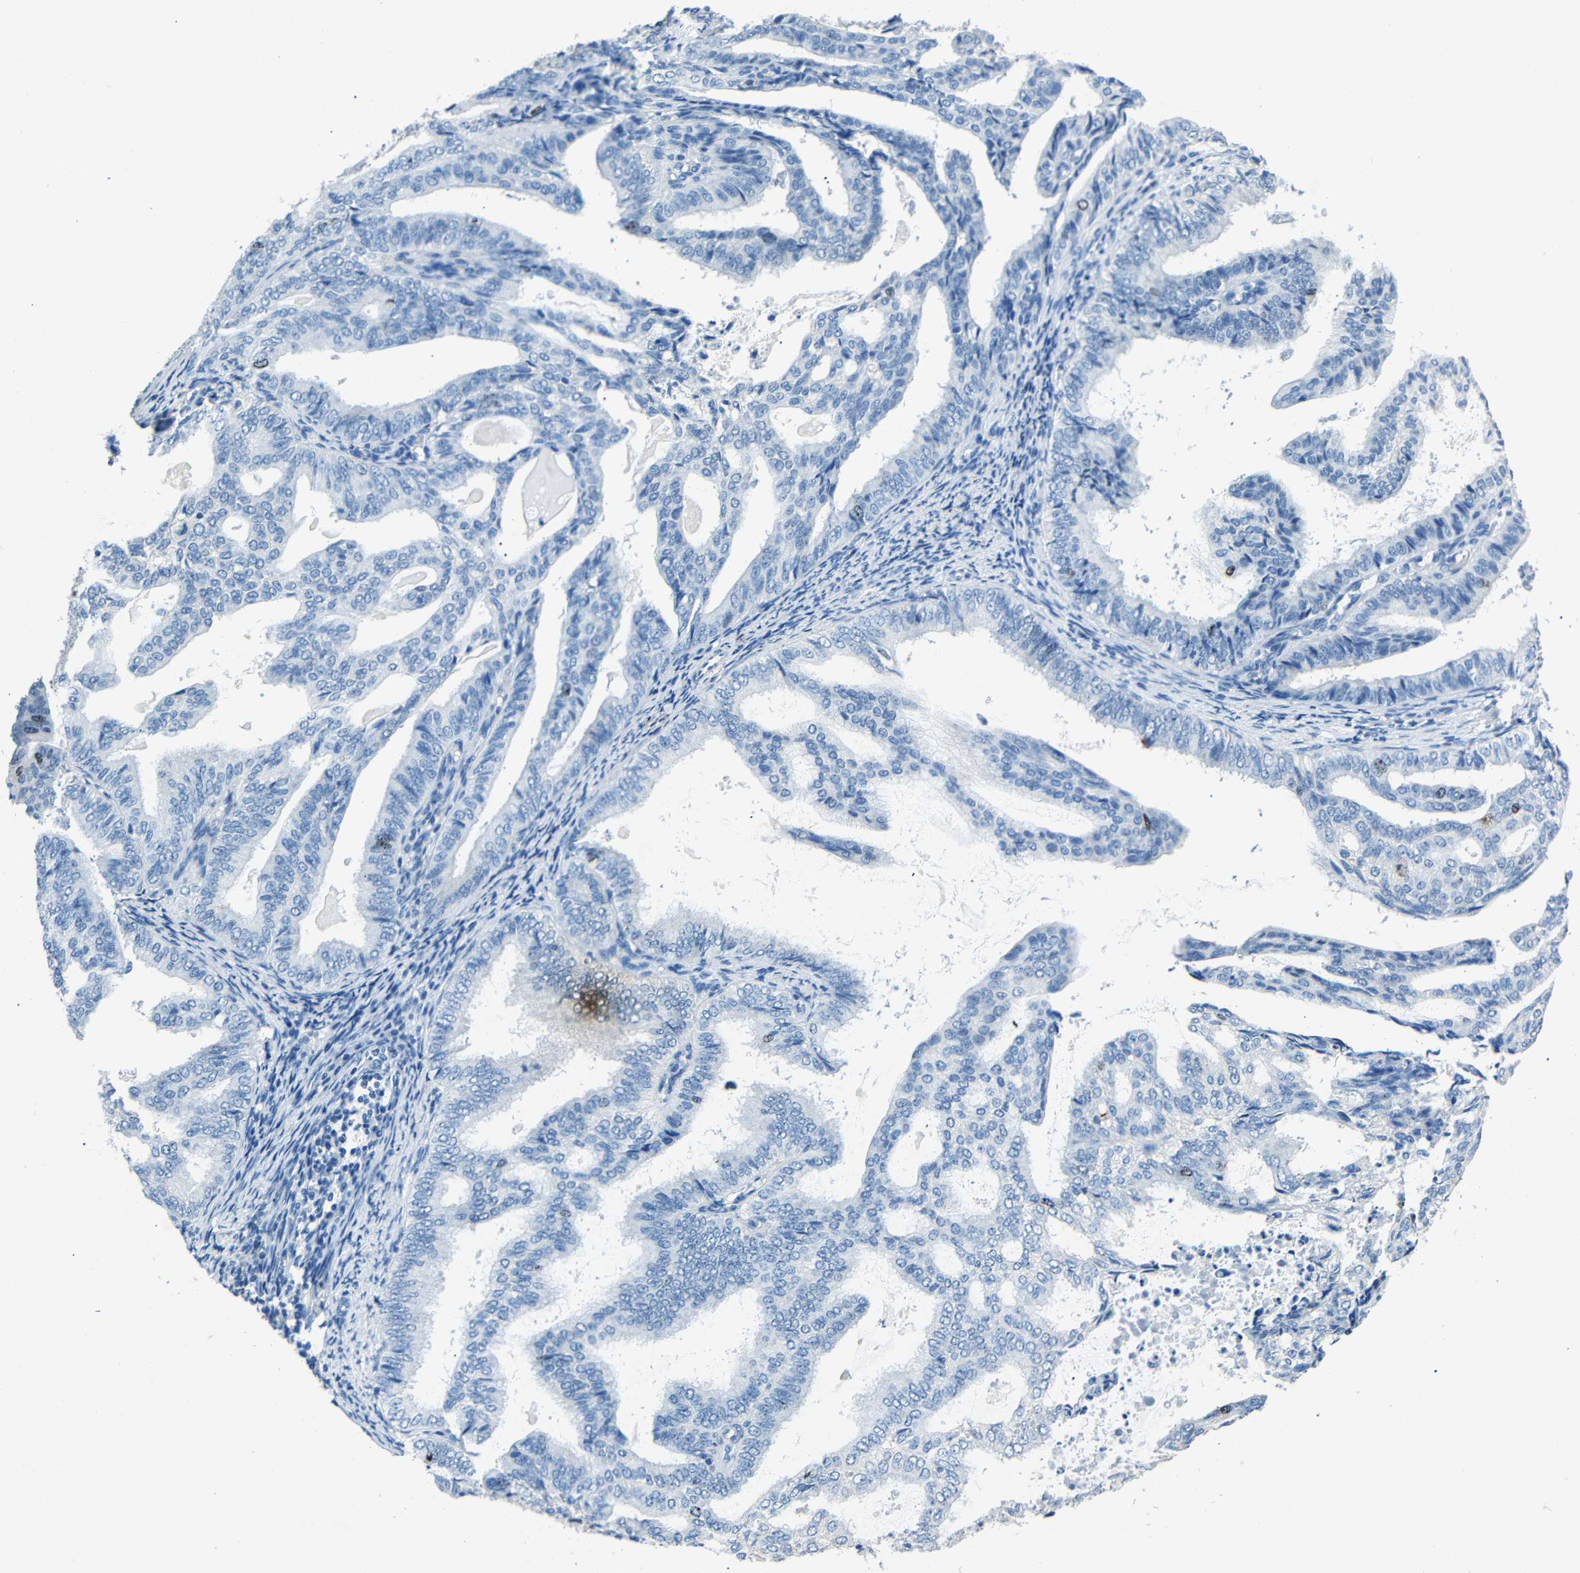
{"staining": {"intensity": "weak", "quantity": "<25%", "location": "nuclear"}, "tissue": "endometrial cancer", "cell_type": "Tumor cells", "image_type": "cancer", "snomed": [{"axis": "morphology", "description": "Adenocarcinoma, NOS"}, {"axis": "topography", "description": "Endometrium"}], "caption": "High magnification brightfield microscopy of endometrial cancer (adenocarcinoma) stained with DAB (3,3'-diaminobenzidine) (brown) and counterstained with hematoxylin (blue): tumor cells show no significant staining.", "gene": "INCENP", "patient": {"sex": "female", "age": 58}}